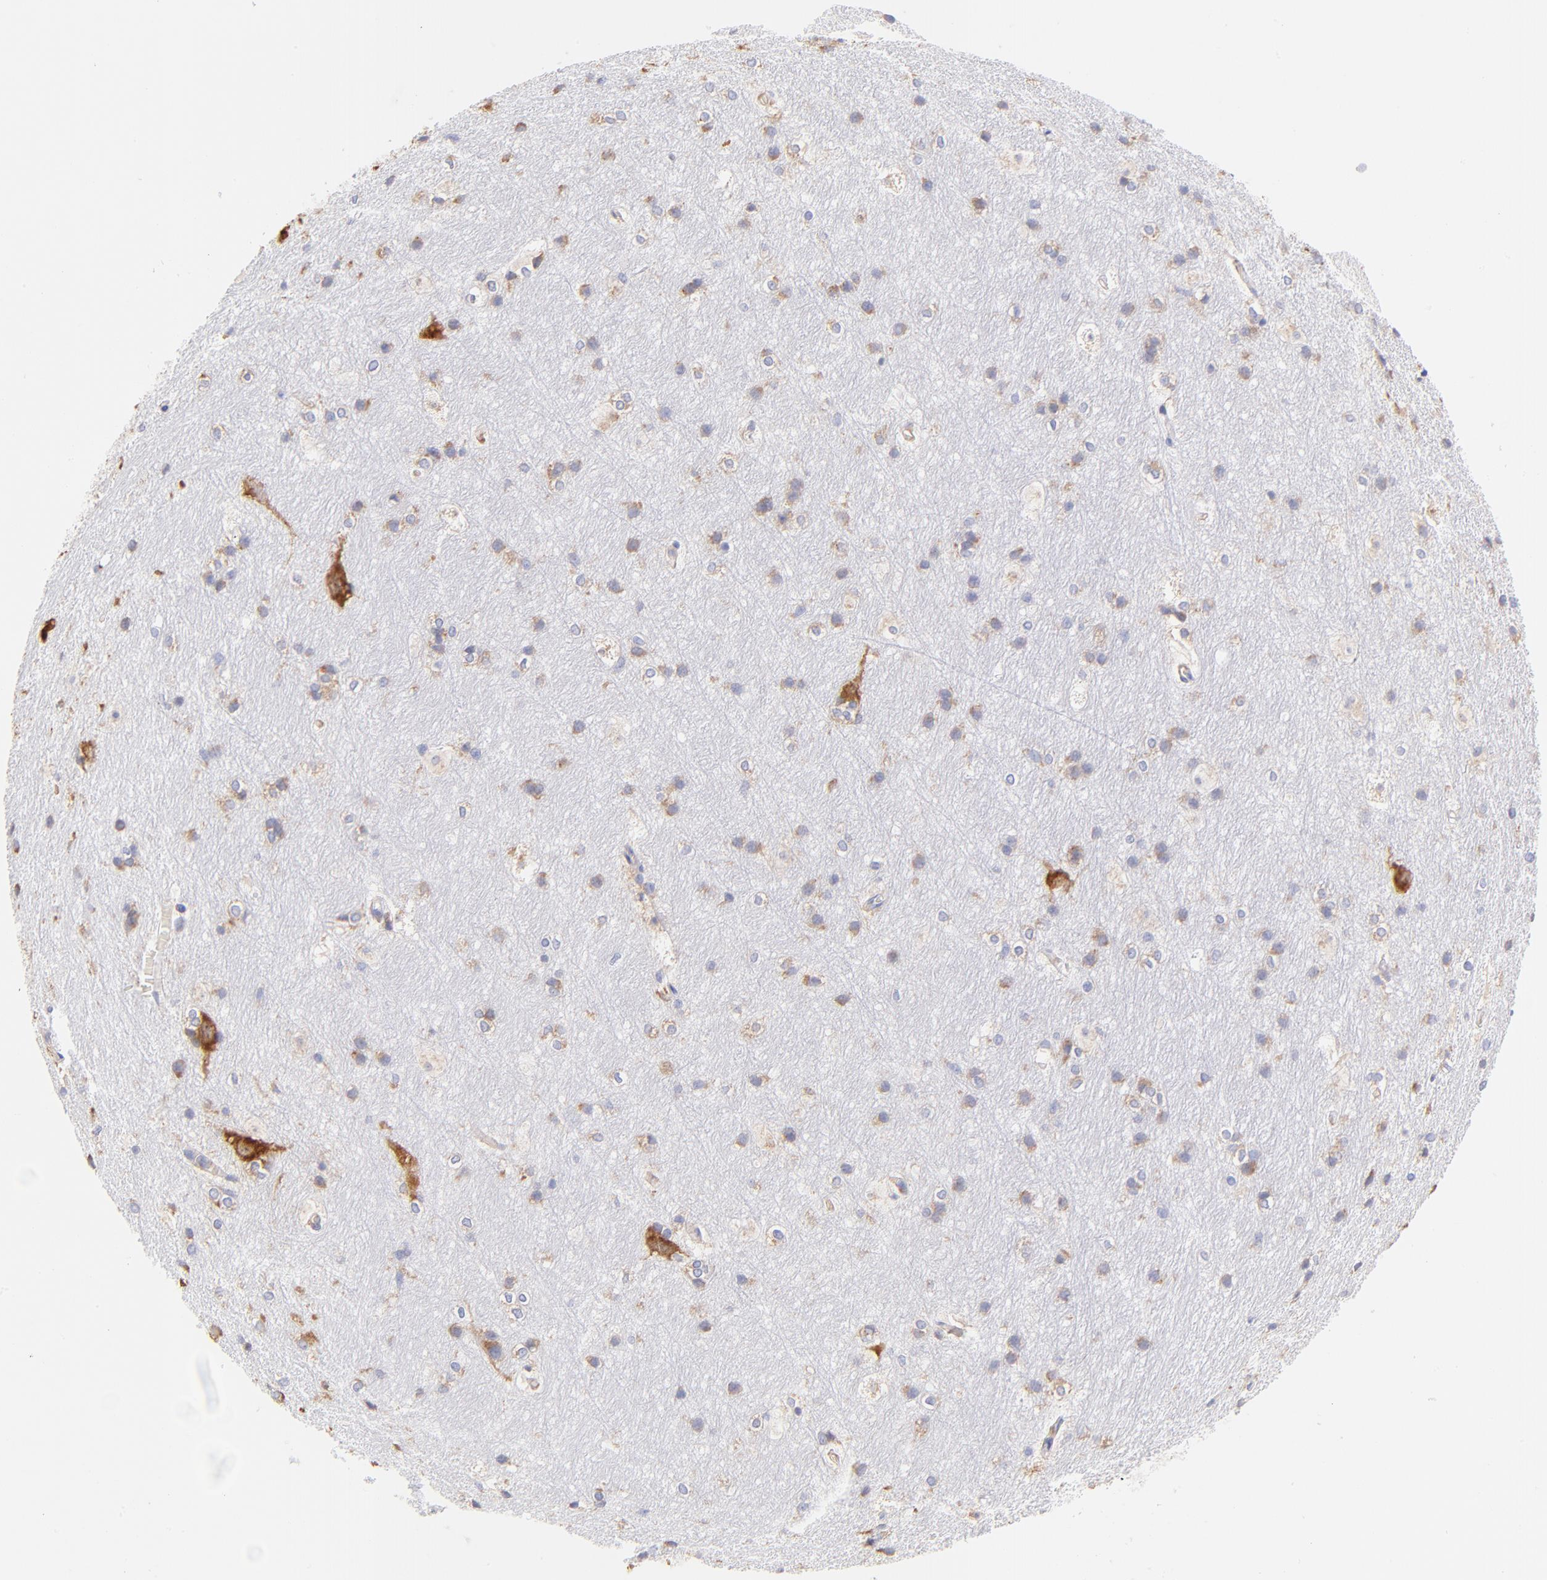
{"staining": {"intensity": "weak", "quantity": "<25%", "location": "cytoplasmic/membranous"}, "tissue": "hippocampus", "cell_type": "Glial cells", "image_type": "normal", "snomed": [{"axis": "morphology", "description": "Normal tissue, NOS"}, {"axis": "topography", "description": "Hippocampus"}], "caption": "High power microscopy photomicrograph of an IHC micrograph of normal hippocampus, revealing no significant staining in glial cells. Nuclei are stained in blue.", "gene": "RPL30", "patient": {"sex": "female", "age": 19}}